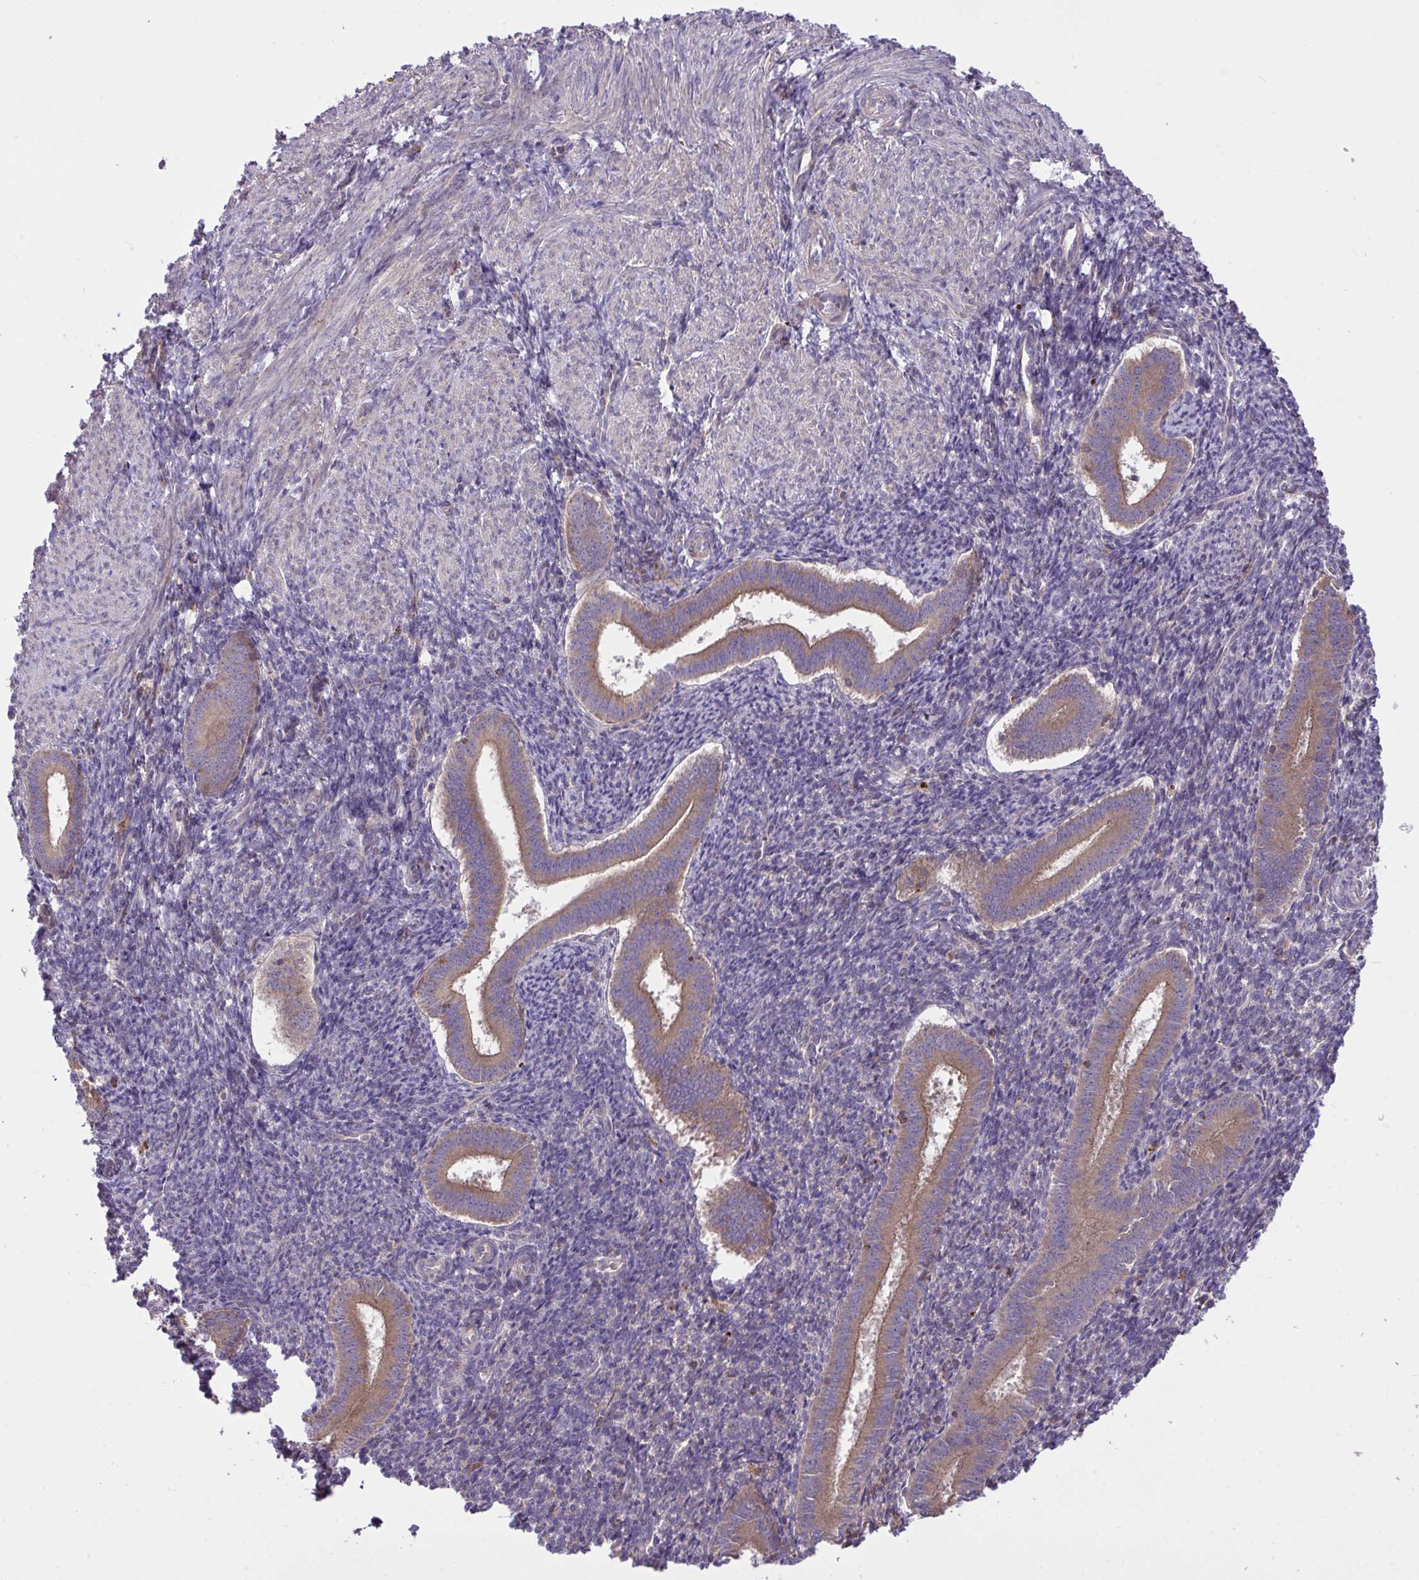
{"staining": {"intensity": "weak", "quantity": "<25%", "location": "cytoplasmic/membranous"}, "tissue": "endometrium", "cell_type": "Cells in endometrial stroma", "image_type": "normal", "snomed": [{"axis": "morphology", "description": "Normal tissue, NOS"}, {"axis": "topography", "description": "Endometrium"}], "caption": "Immunohistochemistry histopathology image of unremarkable endometrium: endometrium stained with DAB demonstrates no significant protein staining in cells in endometrial stroma.", "gene": "GRB14", "patient": {"sex": "female", "age": 25}}